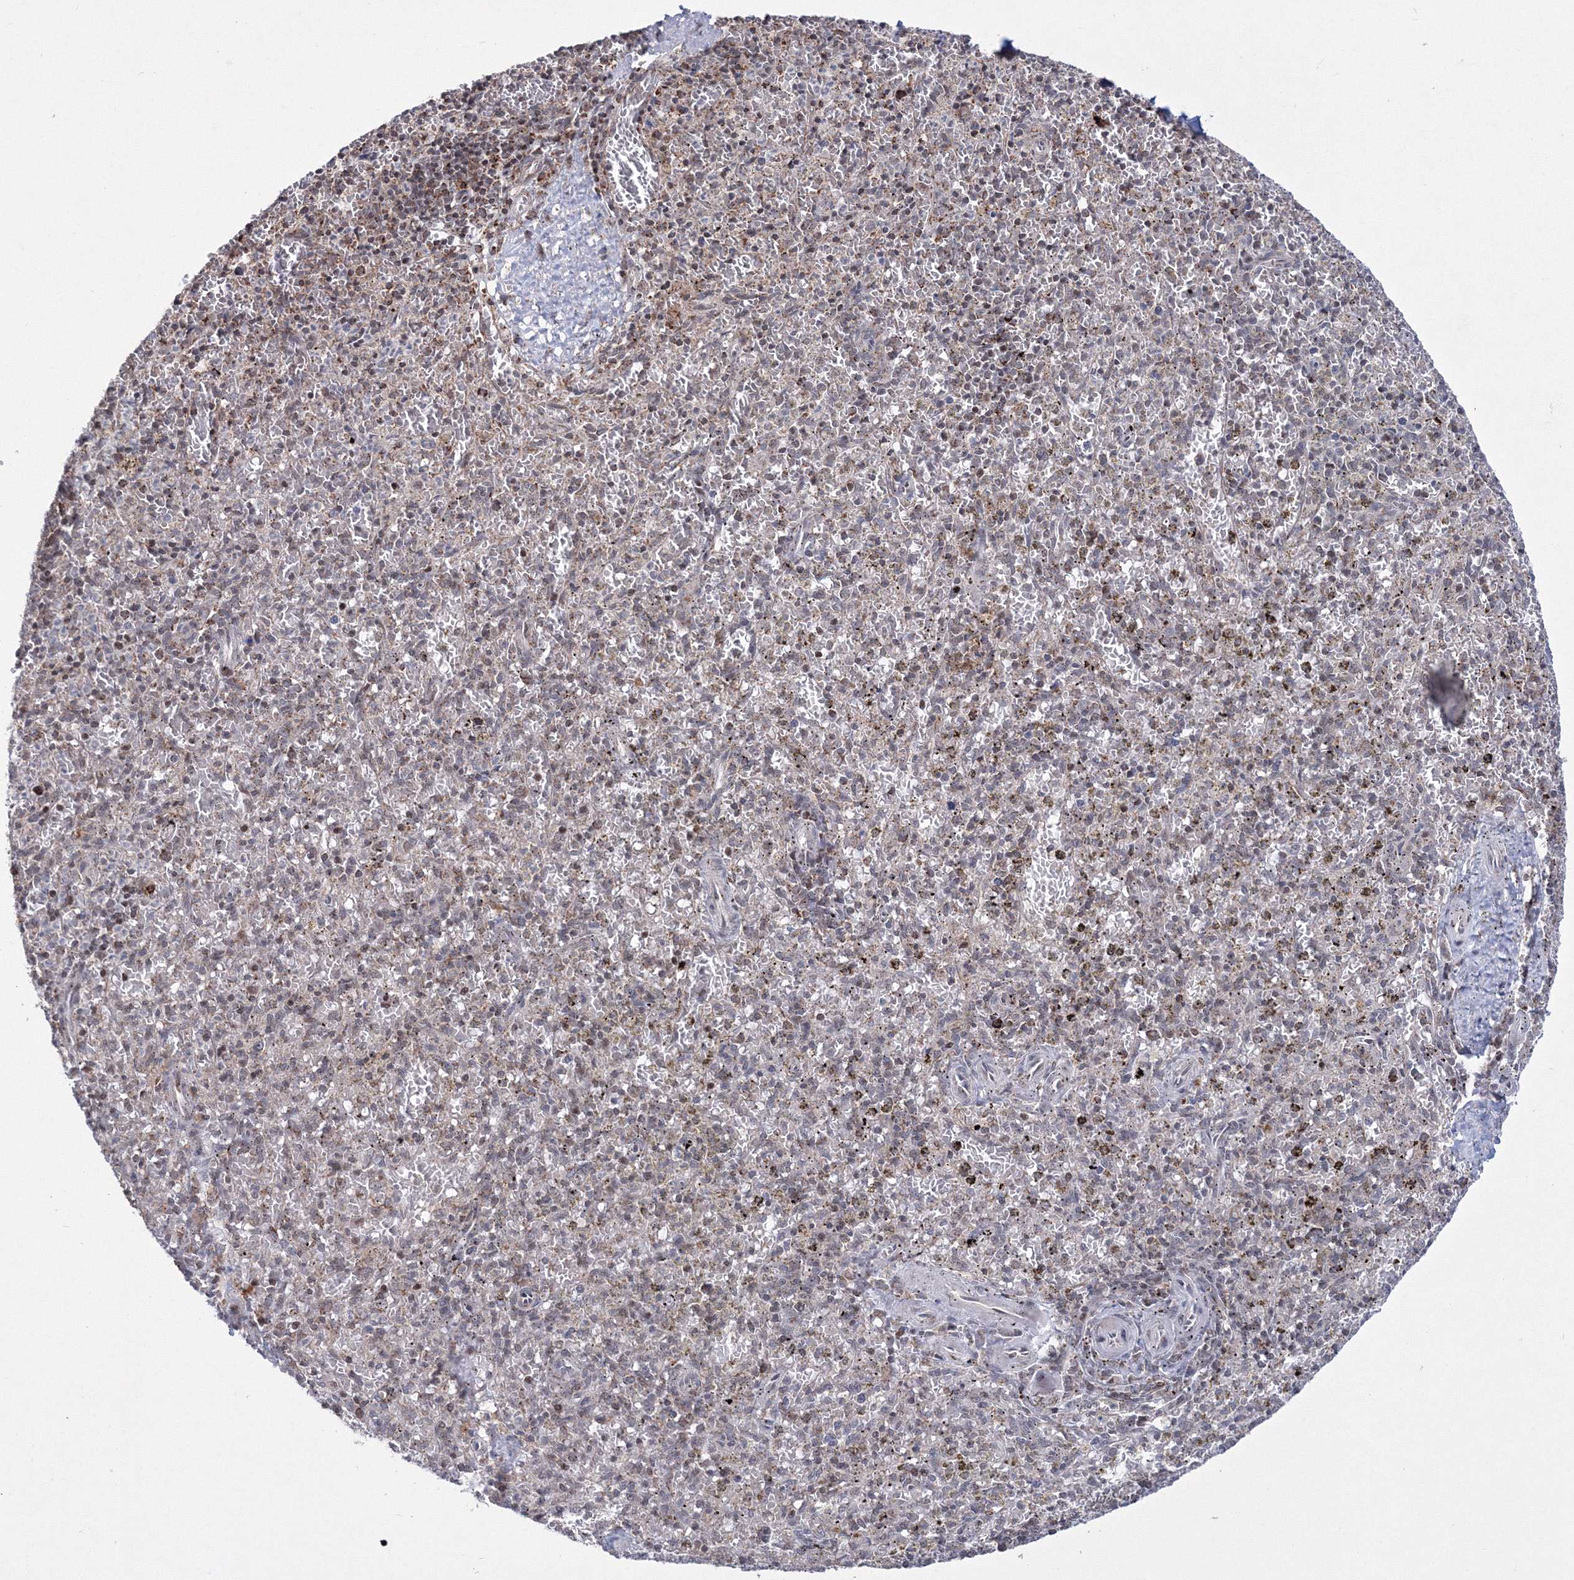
{"staining": {"intensity": "moderate", "quantity": "<25%", "location": "cytoplasmic/membranous,nuclear"}, "tissue": "spleen", "cell_type": "Cells in red pulp", "image_type": "normal", "snomed": [{"axis": "morphology", "description": "Normal tissue, NOS"}, {"axis": "topography", "description": "Spleen"}], "caption": "This is a histology image of immunohistochemistry staining of unremarkable spleen, which shows moderate staining in the cytoplasmic/membranous,nuclear of cells in red pulp.", "gene": "GRSF1", "patient": {"sex": "male", "age": 72}}